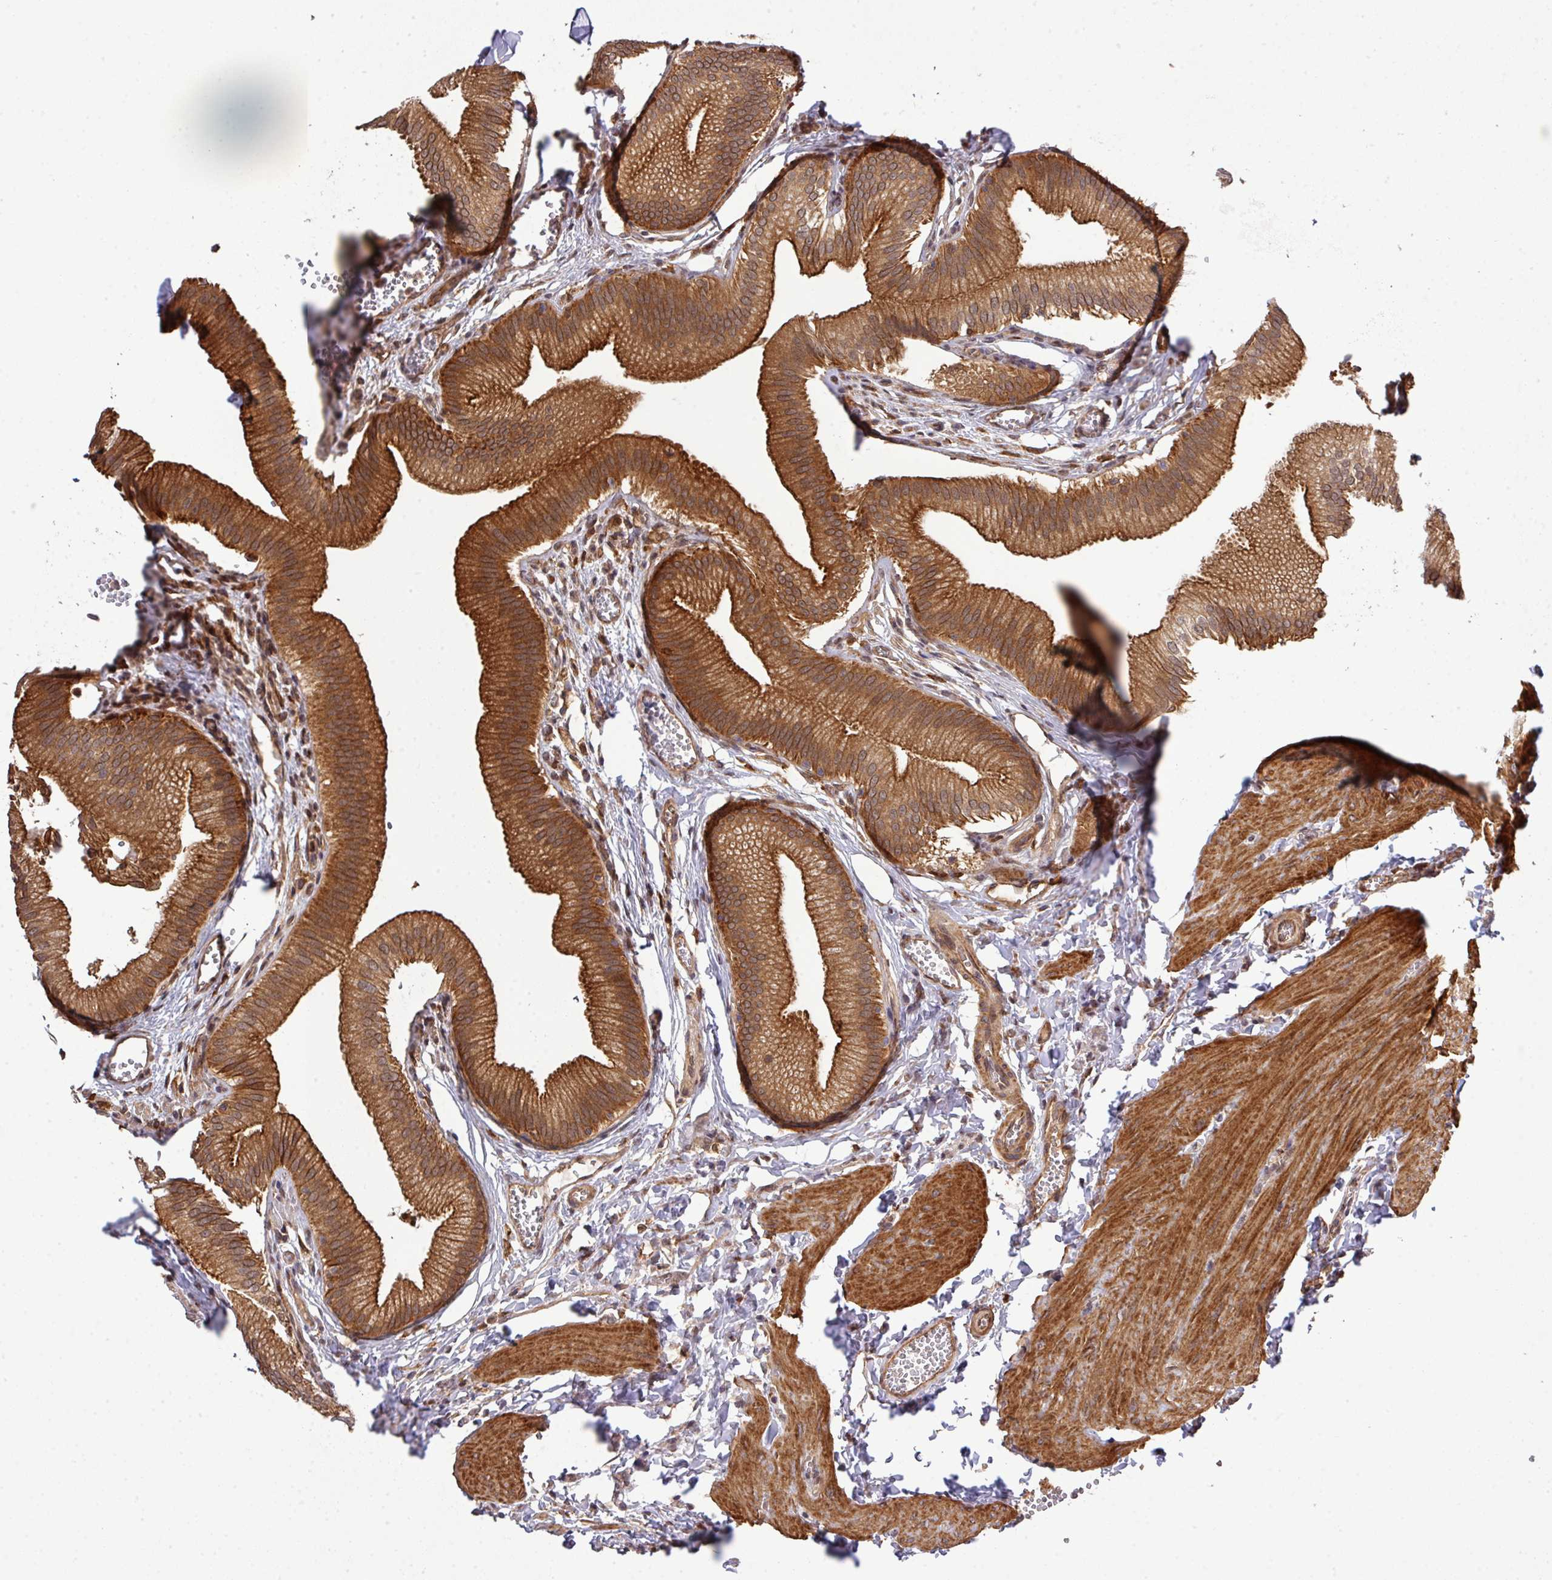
{"staining": {"intensity": "strong", "quantity": ">75%", "location": "cytoplasmic/membranous"}, "tissue": "gallbladder", "cell_type": "Glandular cells", "image_type": "normal", "snomed": [{"axis": "morphology", "description": "Normal tissue, NOS"}, {"axis": "topography", "description": "Gallbladder"}], "caption": "This is a histology image of immunohistochemistry staining of benign gallbladder, which shows strong staining in the cytoplasmic/membranous of glandular cells.", "gene": "ARPIN", "patient": {"sex": "male", "age": 17}}